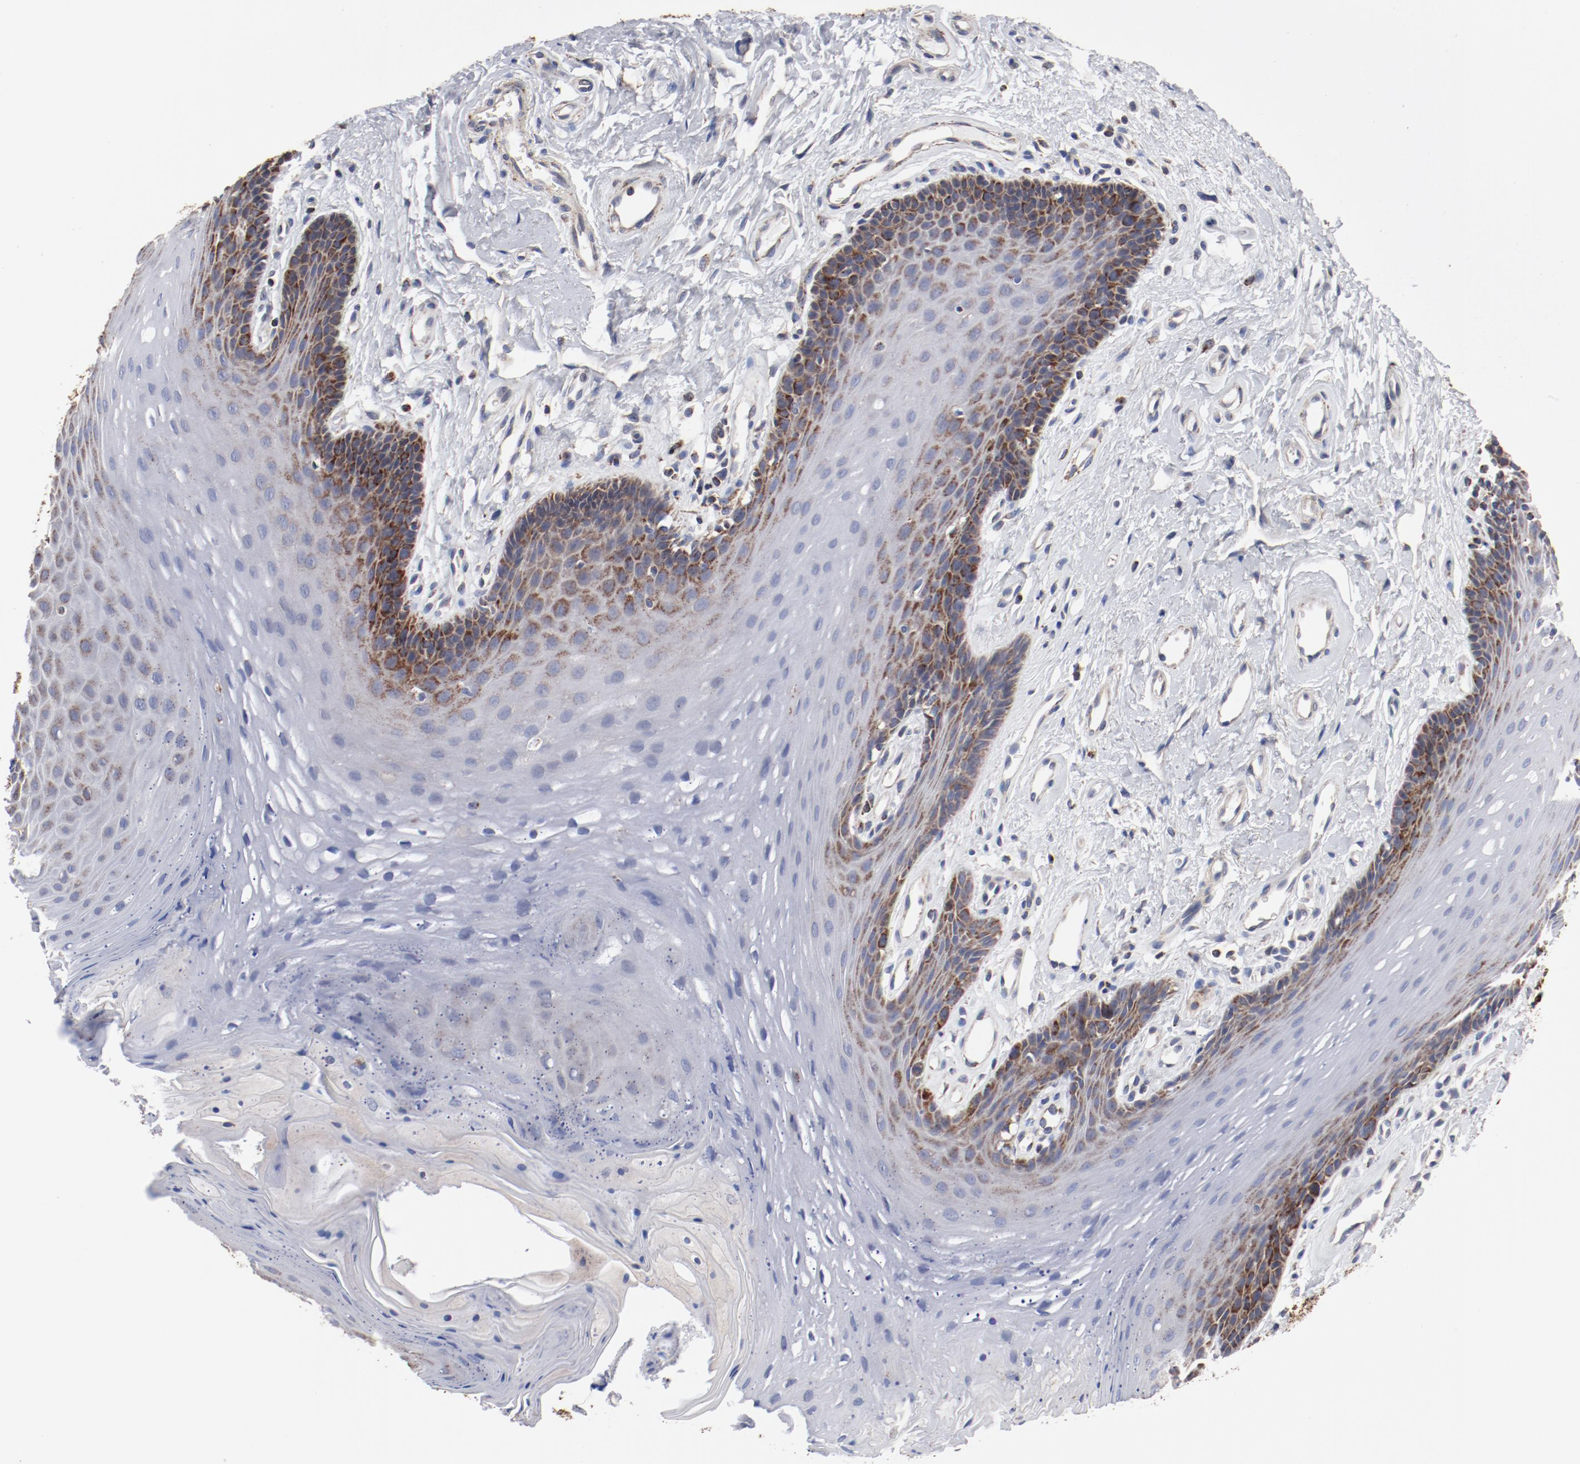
{"staining": {"intensity": "moderate", "quantity": "<25%", "location": "cytoplasmic/membranous"}, "tissue": "oral mucosa", "cell_type": "Squamous epithelial cells", "image_type": "normal", "snomed": [{"axis": "morphology", "description": "Normal tissue, NOS"}, {"axis": "topography", "description": "Oral tissue"}], "caption": "A brown stain shows moderate cytoplasmic/membranous positivity of a protein in squamous epithelial cells of benign human oral mucosa.", "gene": "NDUFV2", "patient": {"sex": "male", "age": 62}}